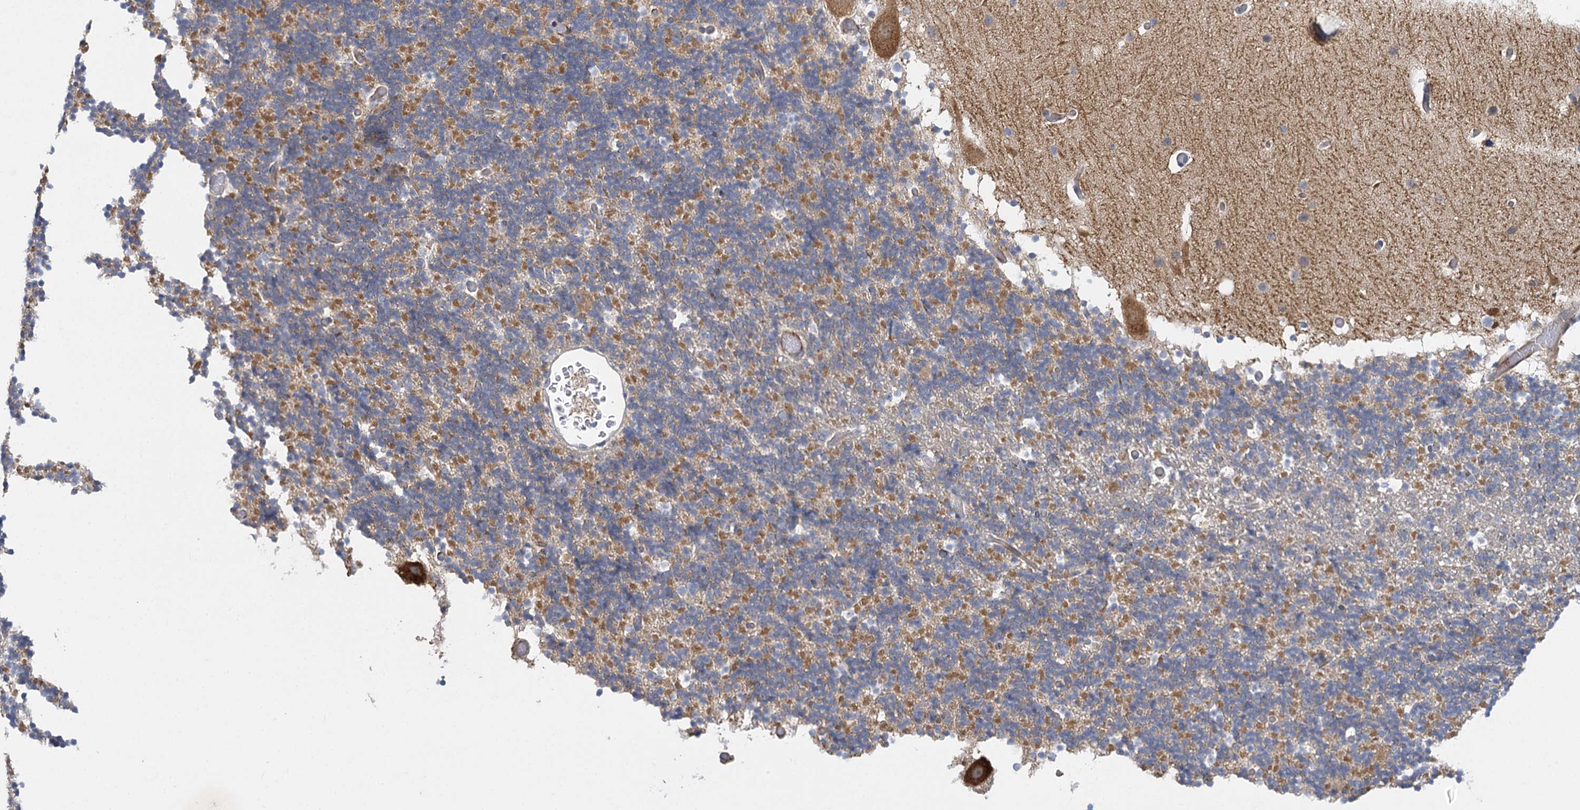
{"staining": {"intensity": "moderate", "quantity": ">75%", "location": "cytoplasmic/membranous"}, "tissue": "cerebellum", "cell_type": "Cells in granular layer", "image_type": "normal", "snomed": [{"axis": "morphology", "description": "Normal tissue, NOS"}, {"axis": "topography", "description": "Cerebellum"}], "caption": "Protein staining exhibits moderate cytoplasmic/membranous staining in approximately >75% of cells in granular layer in normal cerebellum.", "gene": "DHTKD1", "patient": {"sex": "male", "age": 57}}